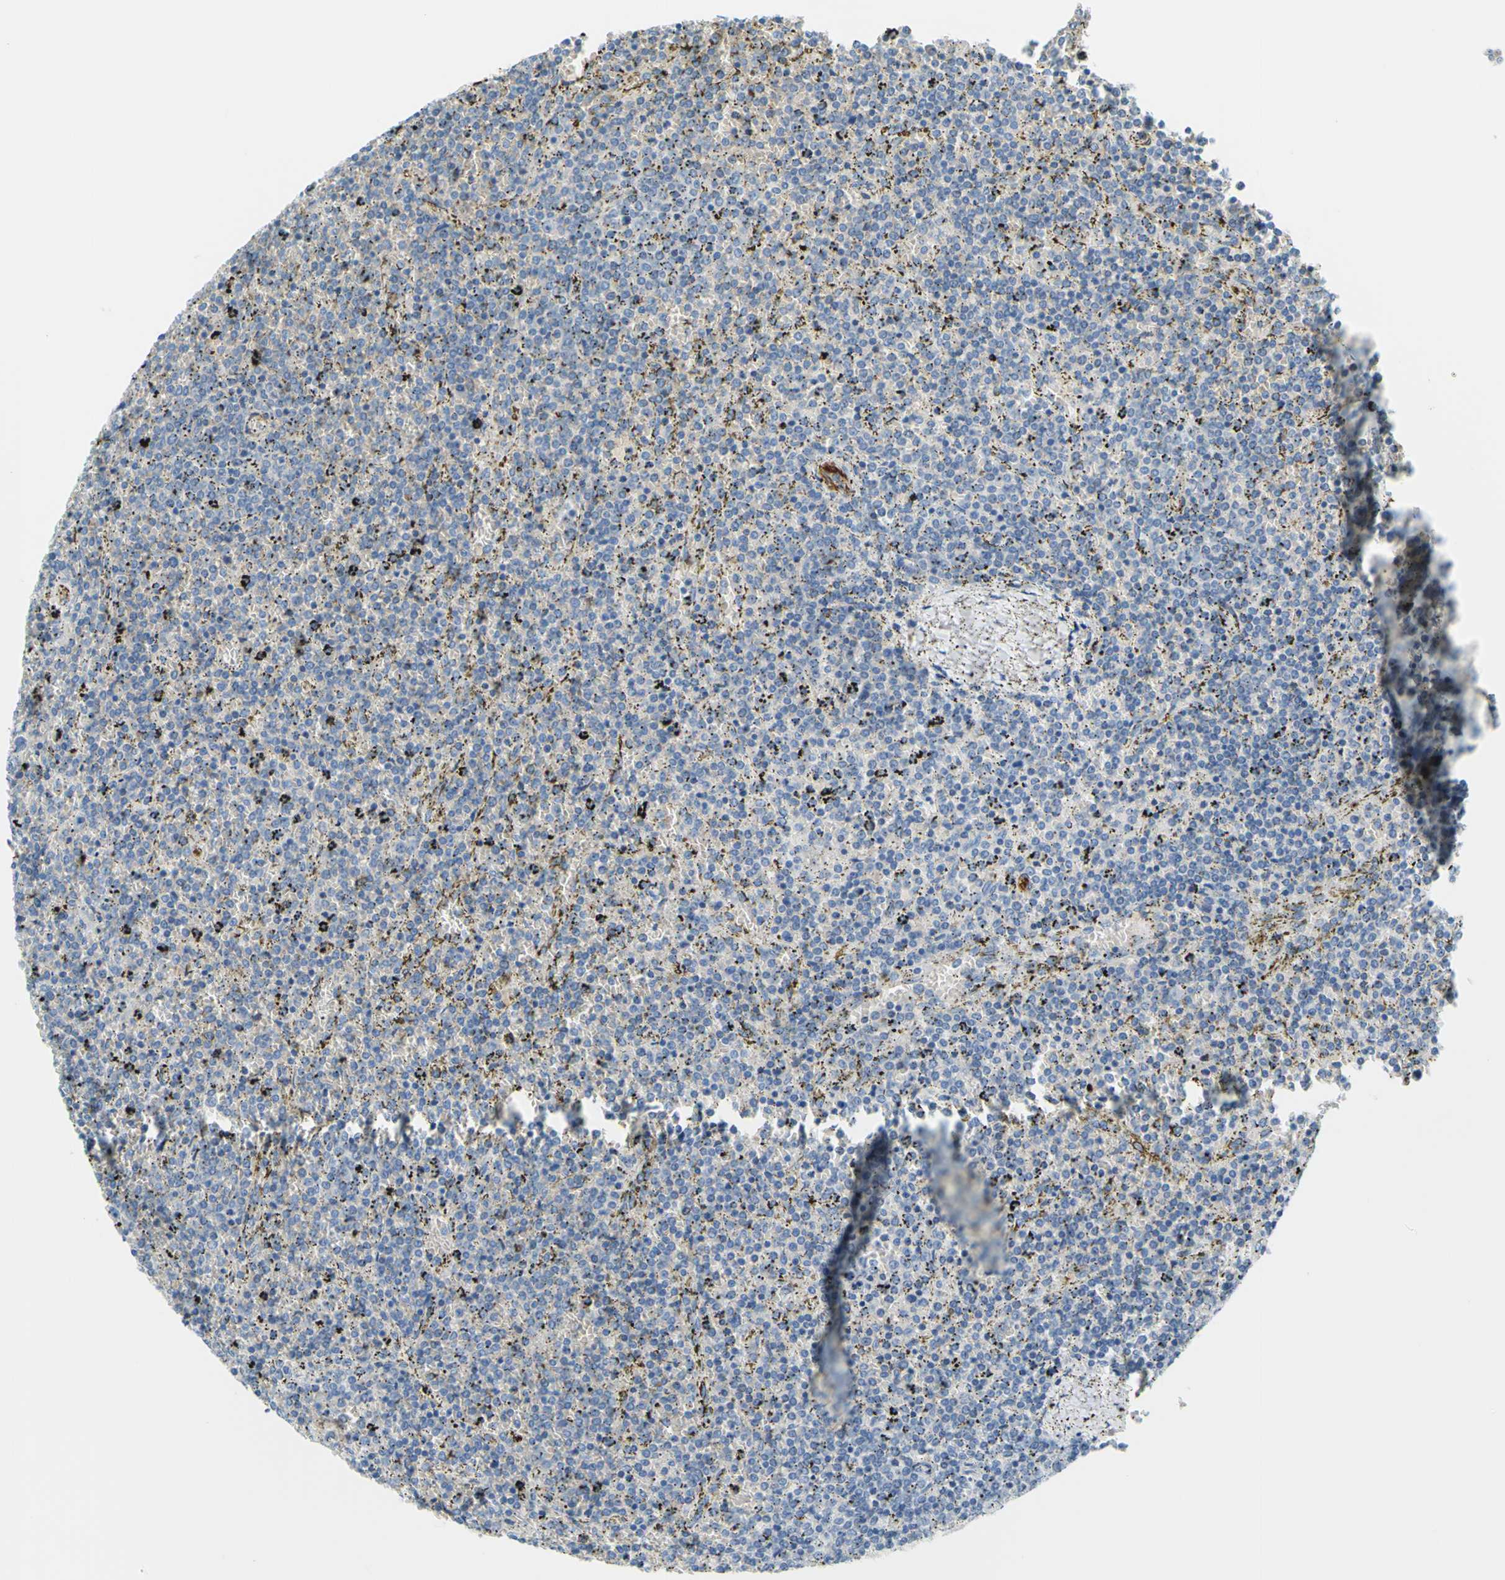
{"staining": {"intensity": "negative", "quantity": "none", "location": "none"}, "tissue": "lymphoma", "cell_type": "Tumor cells", "image_type": "cancer", "snomed": [{"axis": "morphology", "description": "Malignant lymphoma, non-Hodgkin's type, Low grade"}, {"axis": "topography", "description": "Spleen"}], "caption": "This is a micrograph of immunohistochemistry (IHC) staining of lymphoma, which shows no positivity in tumor cells.", "gene": "PRRG2", "patient": {"sex": "female", "age": 77}}